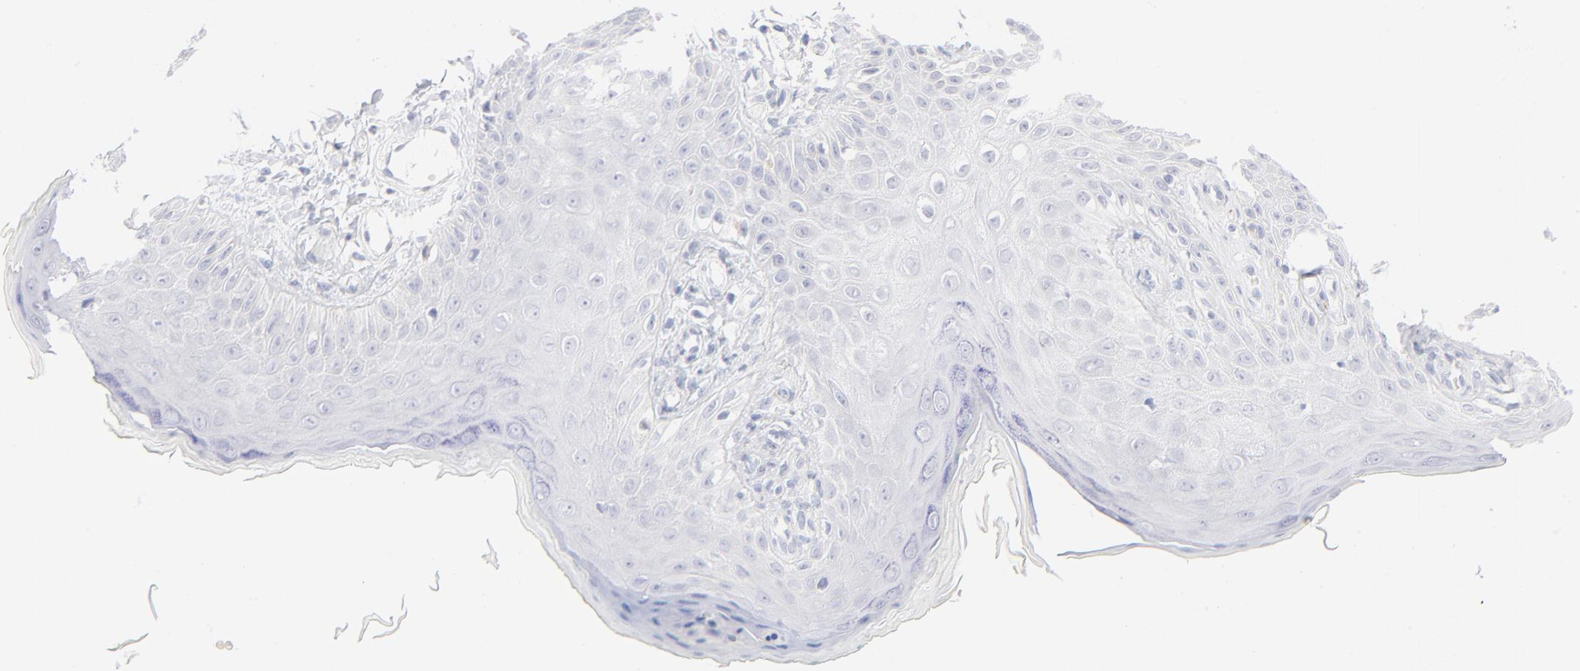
{"staining": {"intensity": "negative", "quantity": "none", "location": "none"}, "tissue": "skin cancer", "cell_type": "Tumor cells", "image_type": "cancer", "snomed": [{"axis": "morphology", "description": "Squamous cell carcinoma, NOS"}, {"axis": "topography", "description": "Skin"}], "caption": "A histopathology image of skin squamous cell carcinoma stained for a protein demonstrates no brown staining in tumor cells.", "gene": "ONECUT1", "patient": {"sex": "female", "age": 40}}